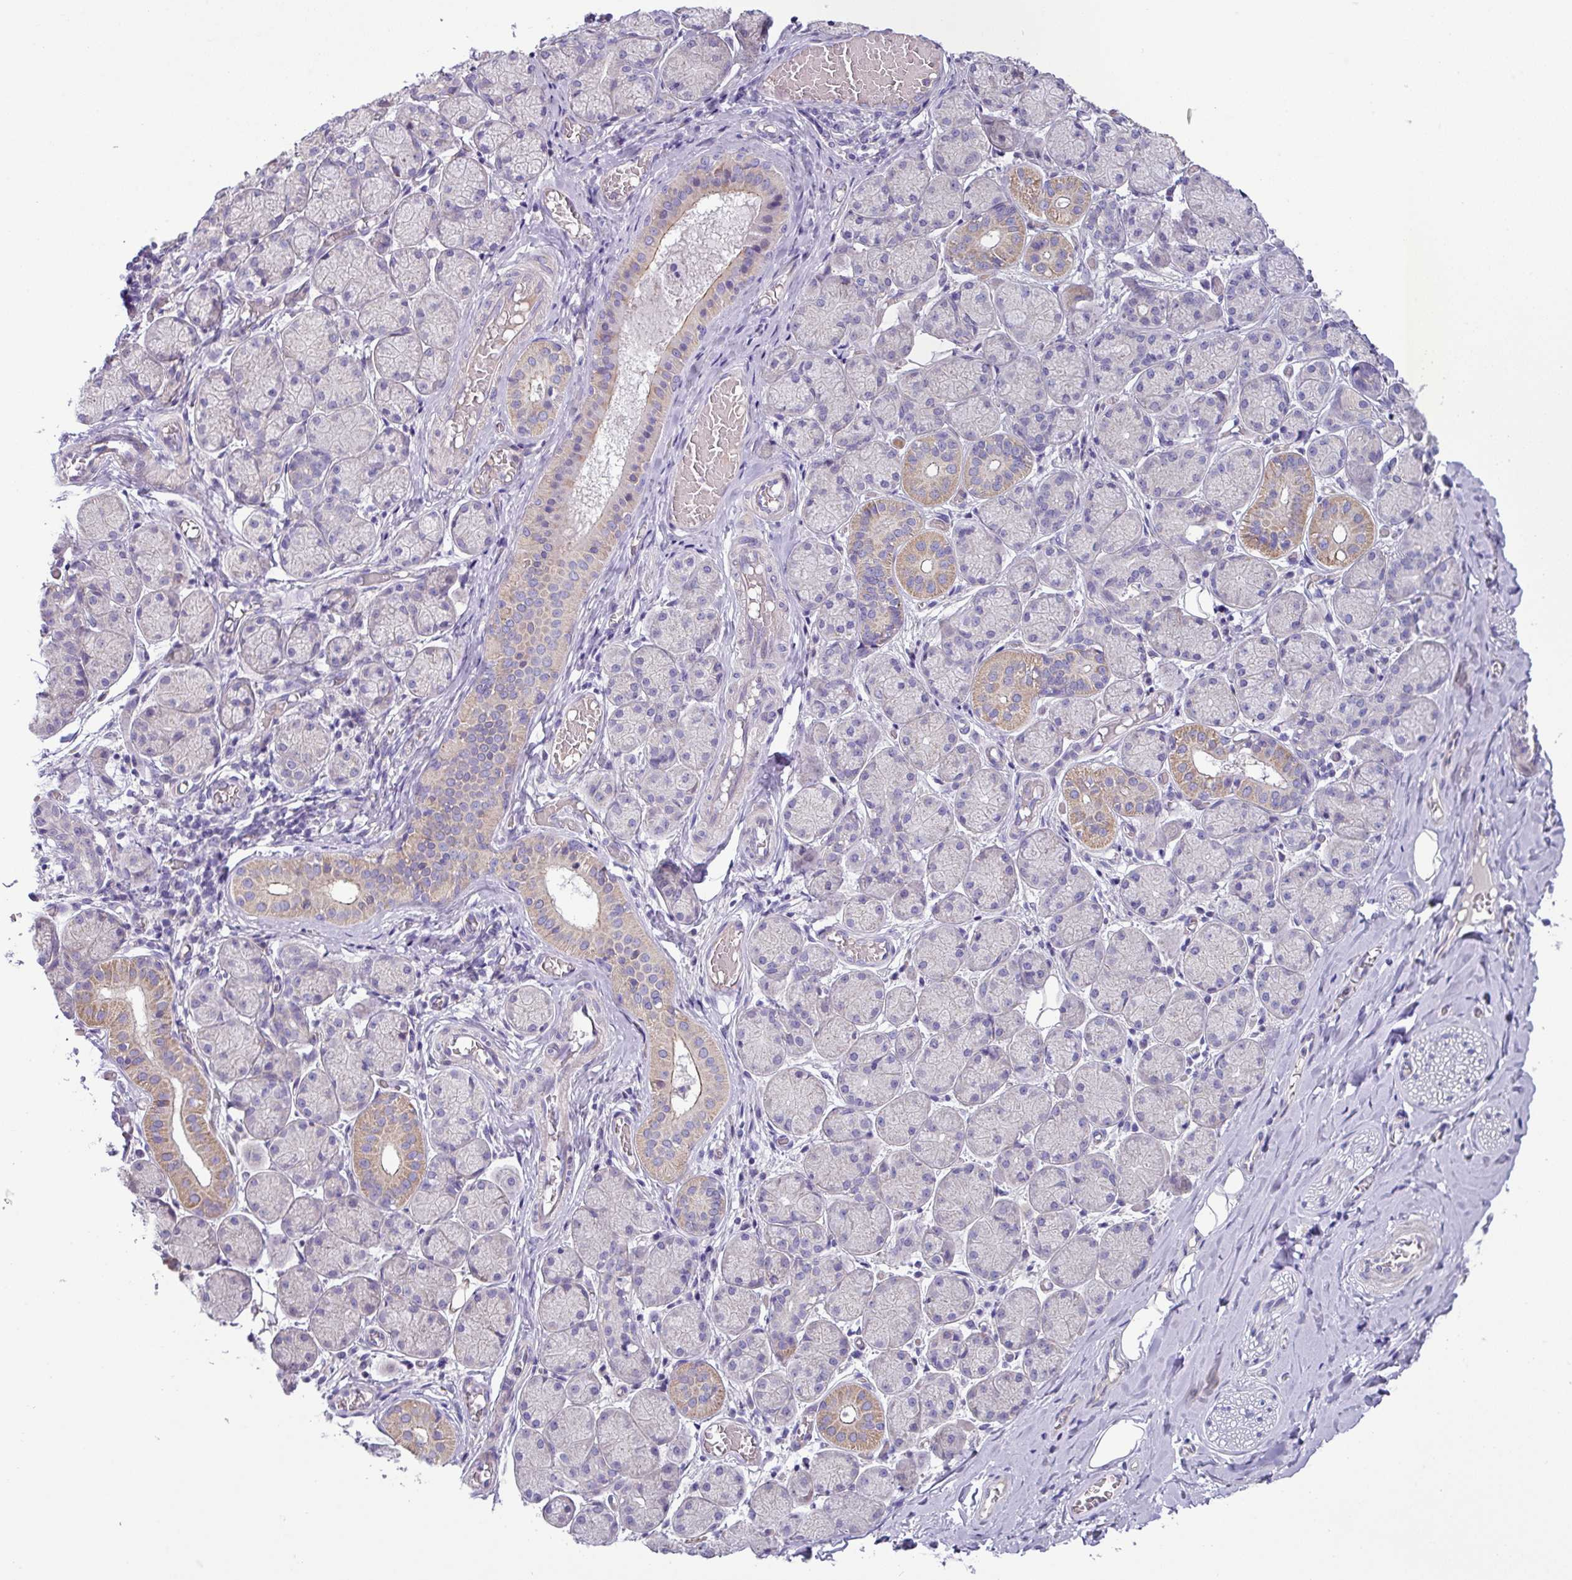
{"staining": {"intensity": "negative", "quantity": "none", "location": "none"}, "tissue": "adipose tissue", "cell_type": "Adipocytes", "image_type": "normal", "snomed": [{"axis": "morphology", "description": "Normal tissue, NOS"}, {"axis": "topography", "description": "Salivary gland"}, {"axis": "topography", "description": "Peripheral nerve tissue"}], "caption": "The immunohistochemistry (IHC) image has no significant expression in adipocytes of adipose tissue. (Brightfield microscopy of DAB immunohistochemistry (IHC) at high magnification).", "gene": "RGS16", "patient": {"sex": "female", "age": 24}}